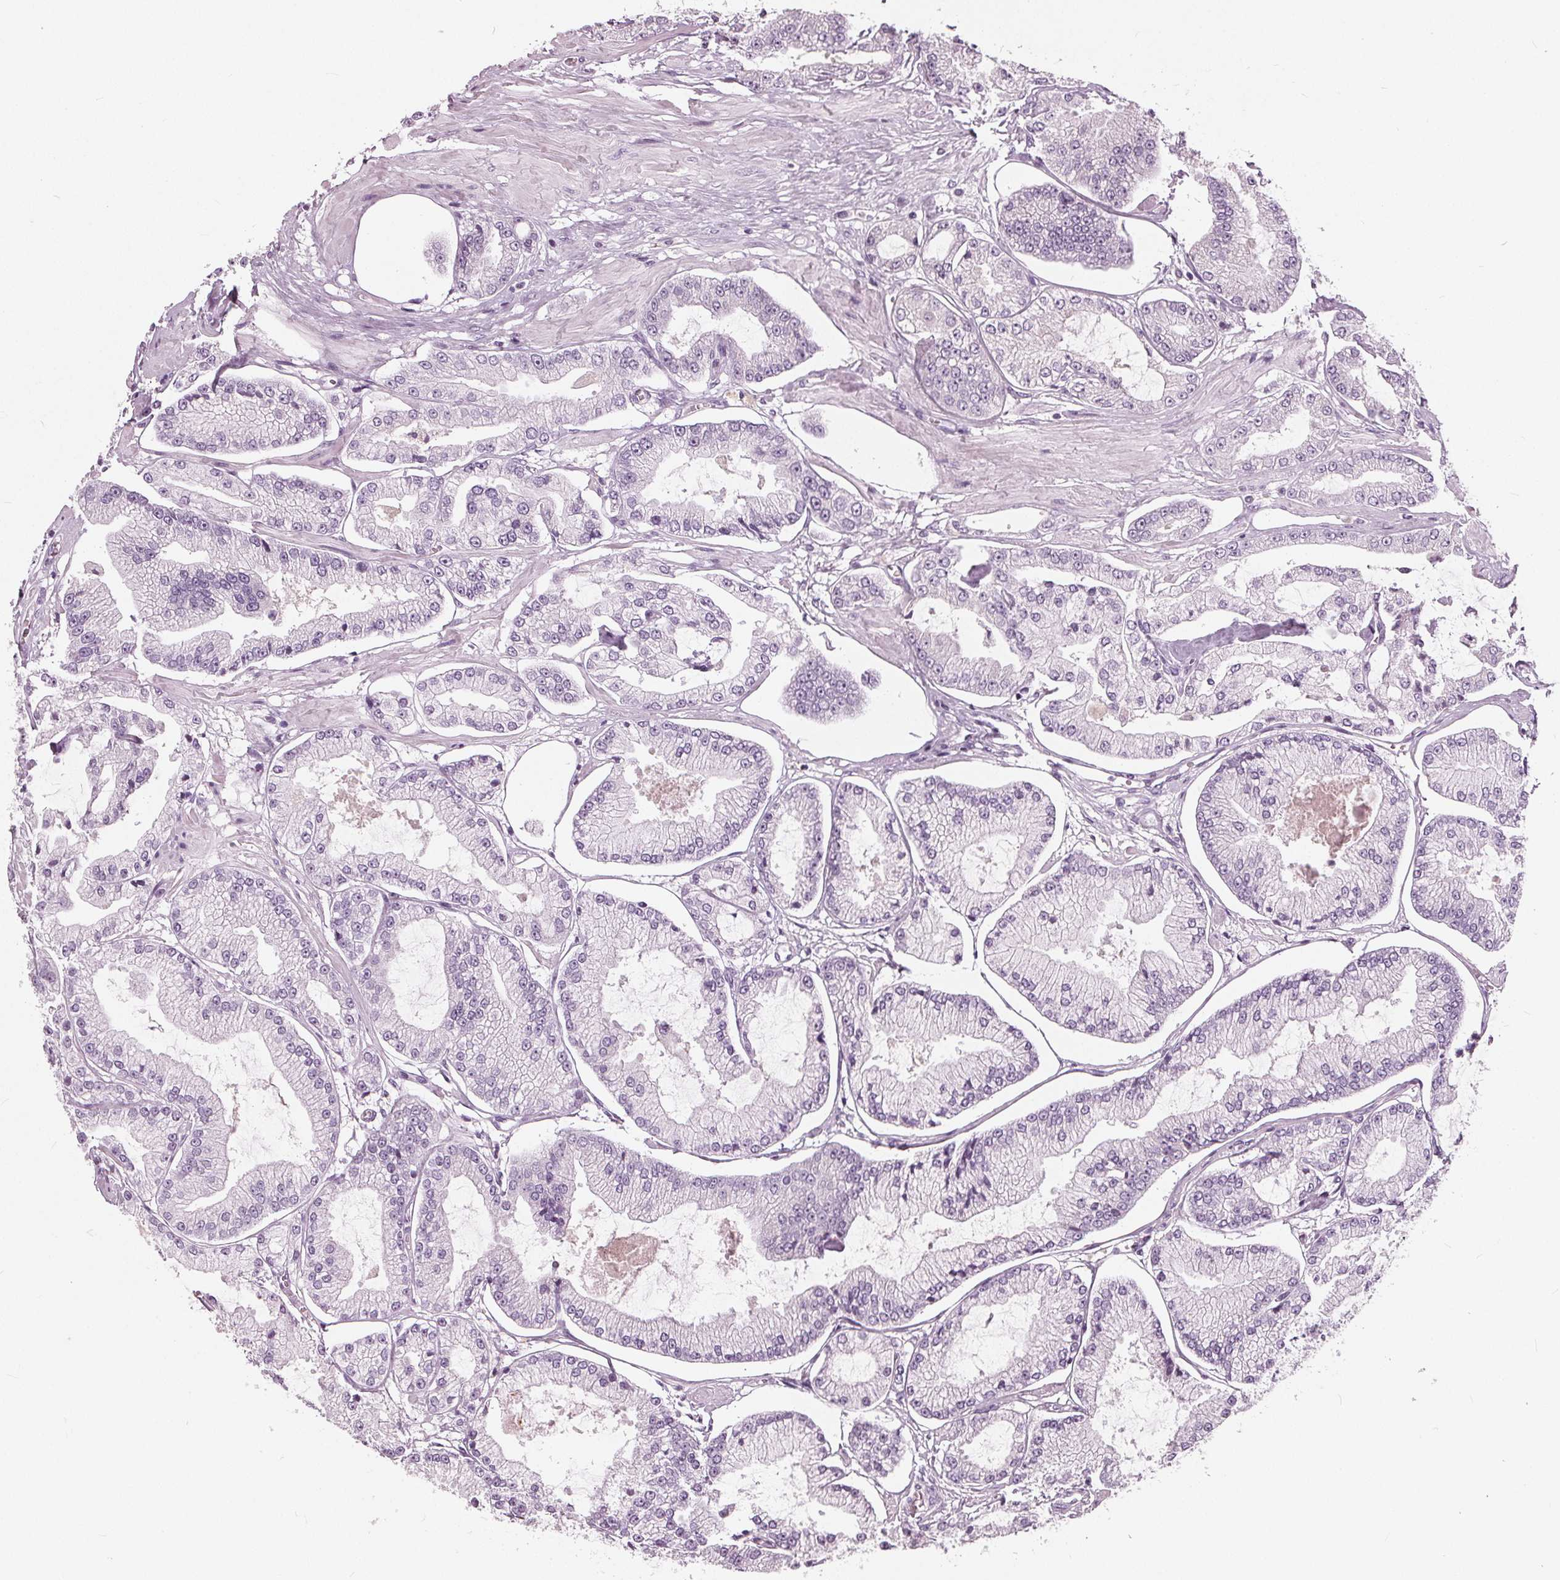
{"staining": {"intensity": "negative", "quantity": "none", "location": "none"}, "tissue": "prostate cancer", "cell_type": "Tumor cells", "image_type": "cancer", "snomed": [{"axis": "morphology", "description": "Adenocarcinoma, Low grade"}, {"axis": "topography", "description": "Prostate"}], "caption": "Prostate cancer stained for a protein using immunohistochemistry (IHC) displays no positivity tumor cells.", "gene": "LHFPL7", "patient": {"sex": "male", "age": 55}}